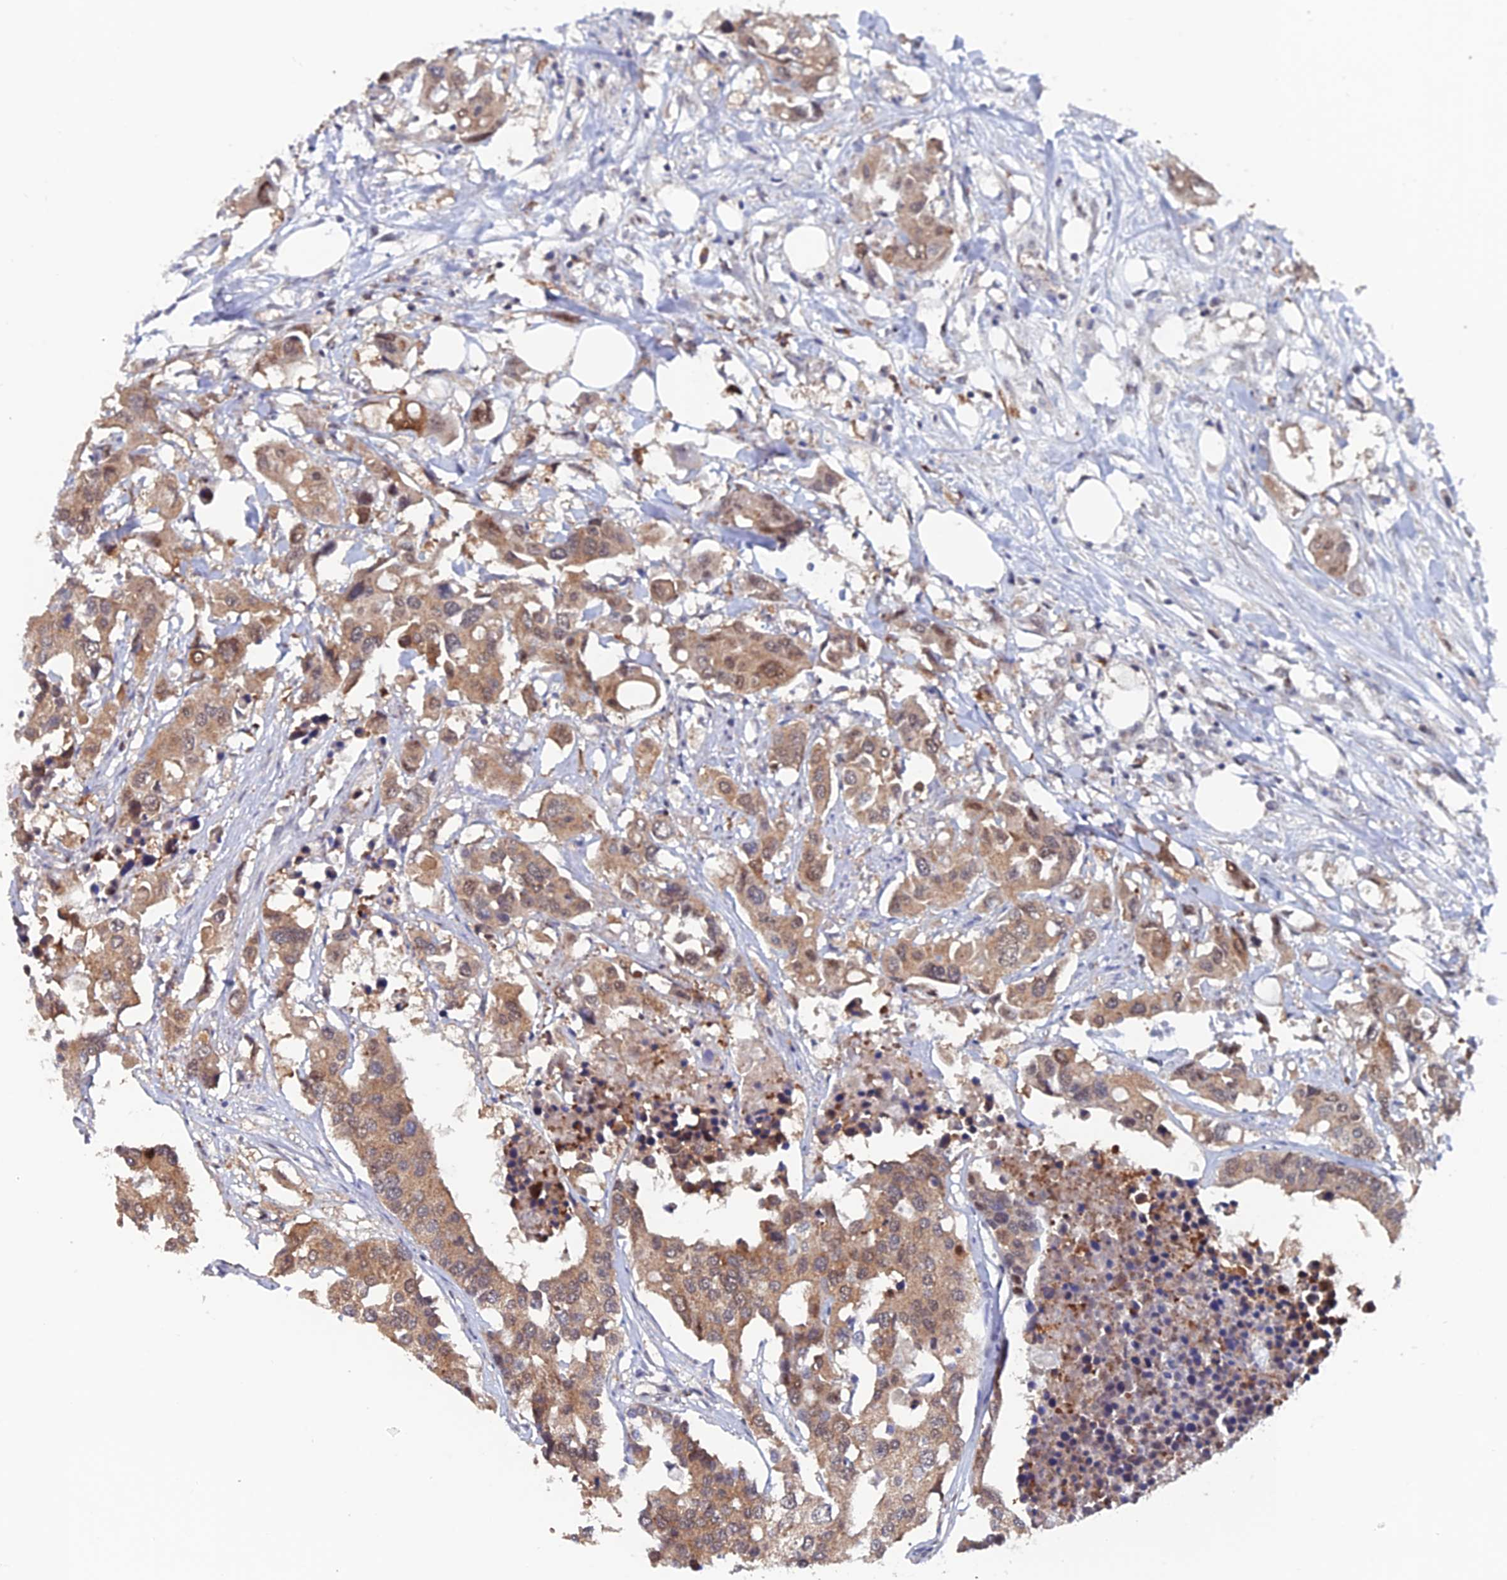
{"staining": {"intensity": "moderate", "quantity": ">75%", "location": "cytoplasmic/membranous,nuclear"}, "tissue": "colorectal cancer", "cell_type": "Tumor cells", "image_type": "cancer", "snomed": [{"axis": "morphology", "description": "Adenocarcinoma, NOS"}, {"axis": "topography", "description": "Colon"}], "caption": "This photomicrograph demonstrates immunohistochemistry (IHC) staining of human colorectal cancer (adenocarcinoma), with medium moderate cytoplasmic/membranous and nuclear expression in approximately >75% of tumor cells.", "gene": "IGBP1", "patient": {"sex": "male", "age": 77}}